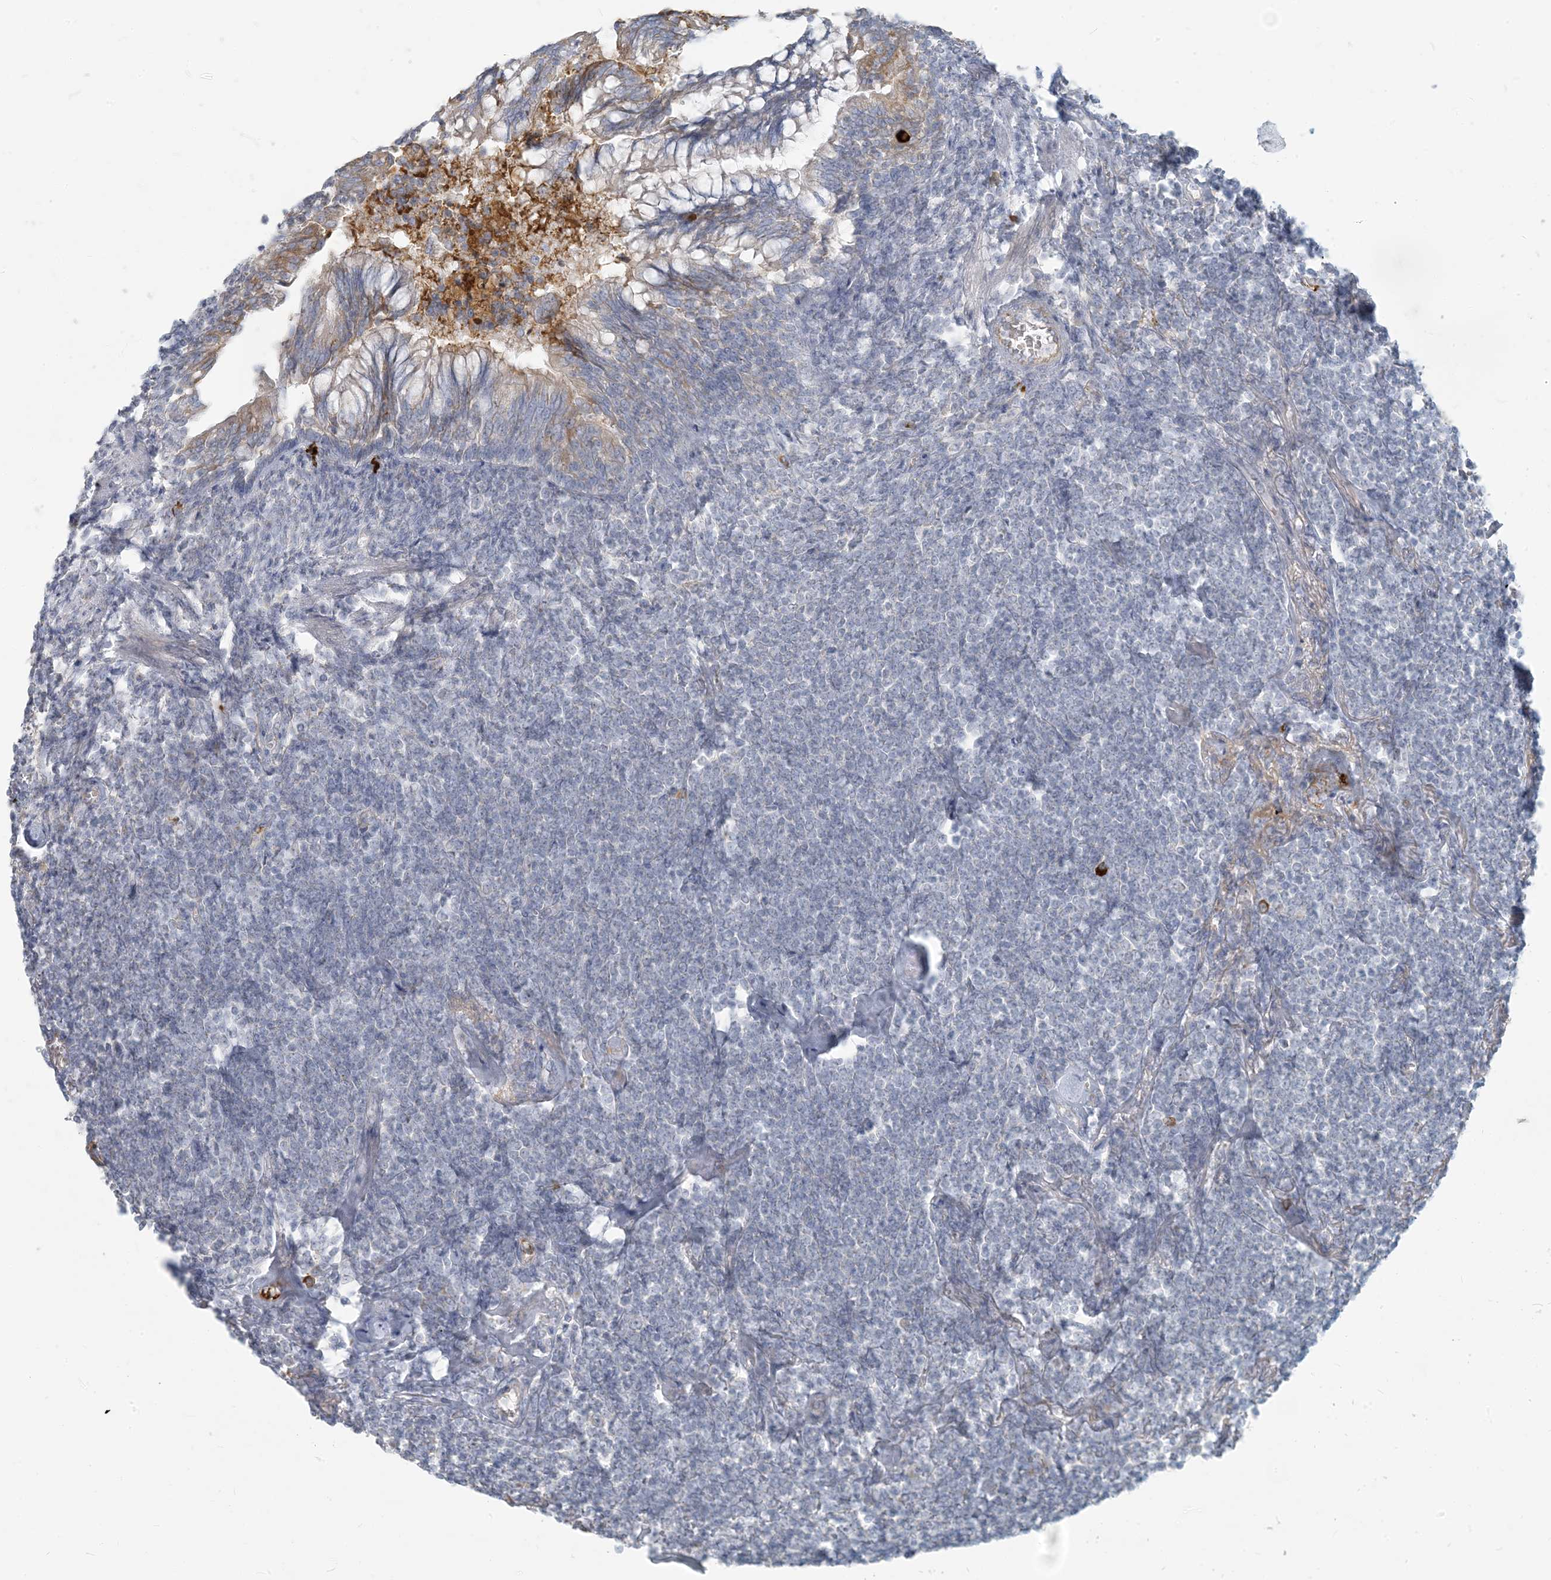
{"staining": {"intensity": "negative", "quantity": "none", "location": "none"}, "tissue": "lymphoma", "cell_type": "Tumor cells", "image_type": "cancer", "snomed": [{"axis": "morphology", "description": "Malignant lymphoma, non-Hodgkin's type, Low grade"}, {"axis": "topography", "description": "Lung"}], "caption": "This is an IHC micrograph of human lymphoma. There is no positivity in tumor cells.", "gene": "SCML1", "patient": {"sex": "female", "age": 71}}